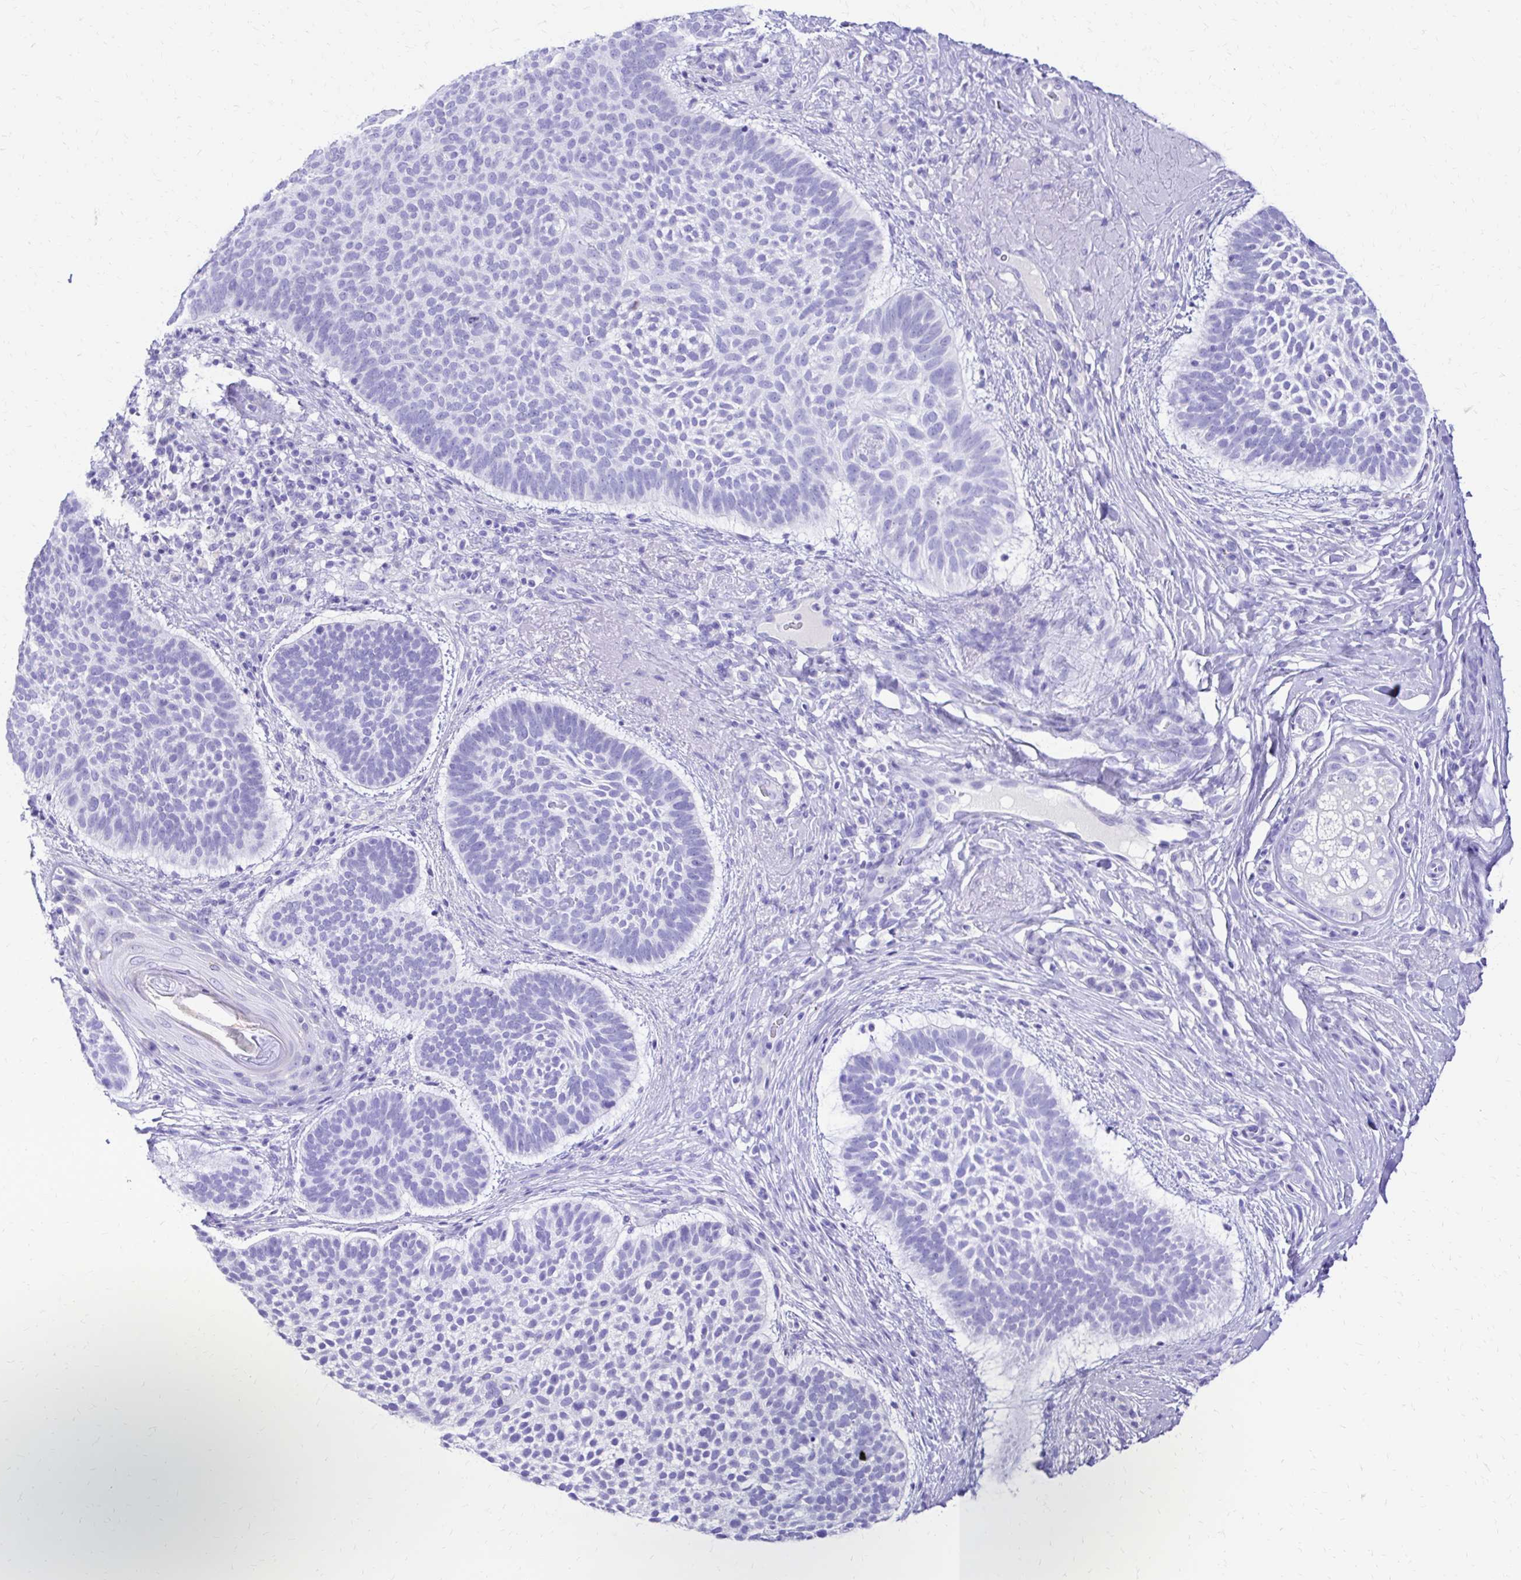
{"staining": {"intensity": "negative", "quantity": "none", "location": "none"}, "tissue": "skin cancer", "cell_type": "Tumor cells", "image_type": "cancer", "snomed": [{"axis": "morphology", "description": "Basal cell carcinoma"}, {"axis": "topography", "description": "Skin"}, {"axis": "topography", "description": "Skin of face"}], "caption": "There is no significant staining in tumor cells of basal cell carcinoma (skin).", "gene": "S100G", "patient": {"sex": "male", "age": 73}}